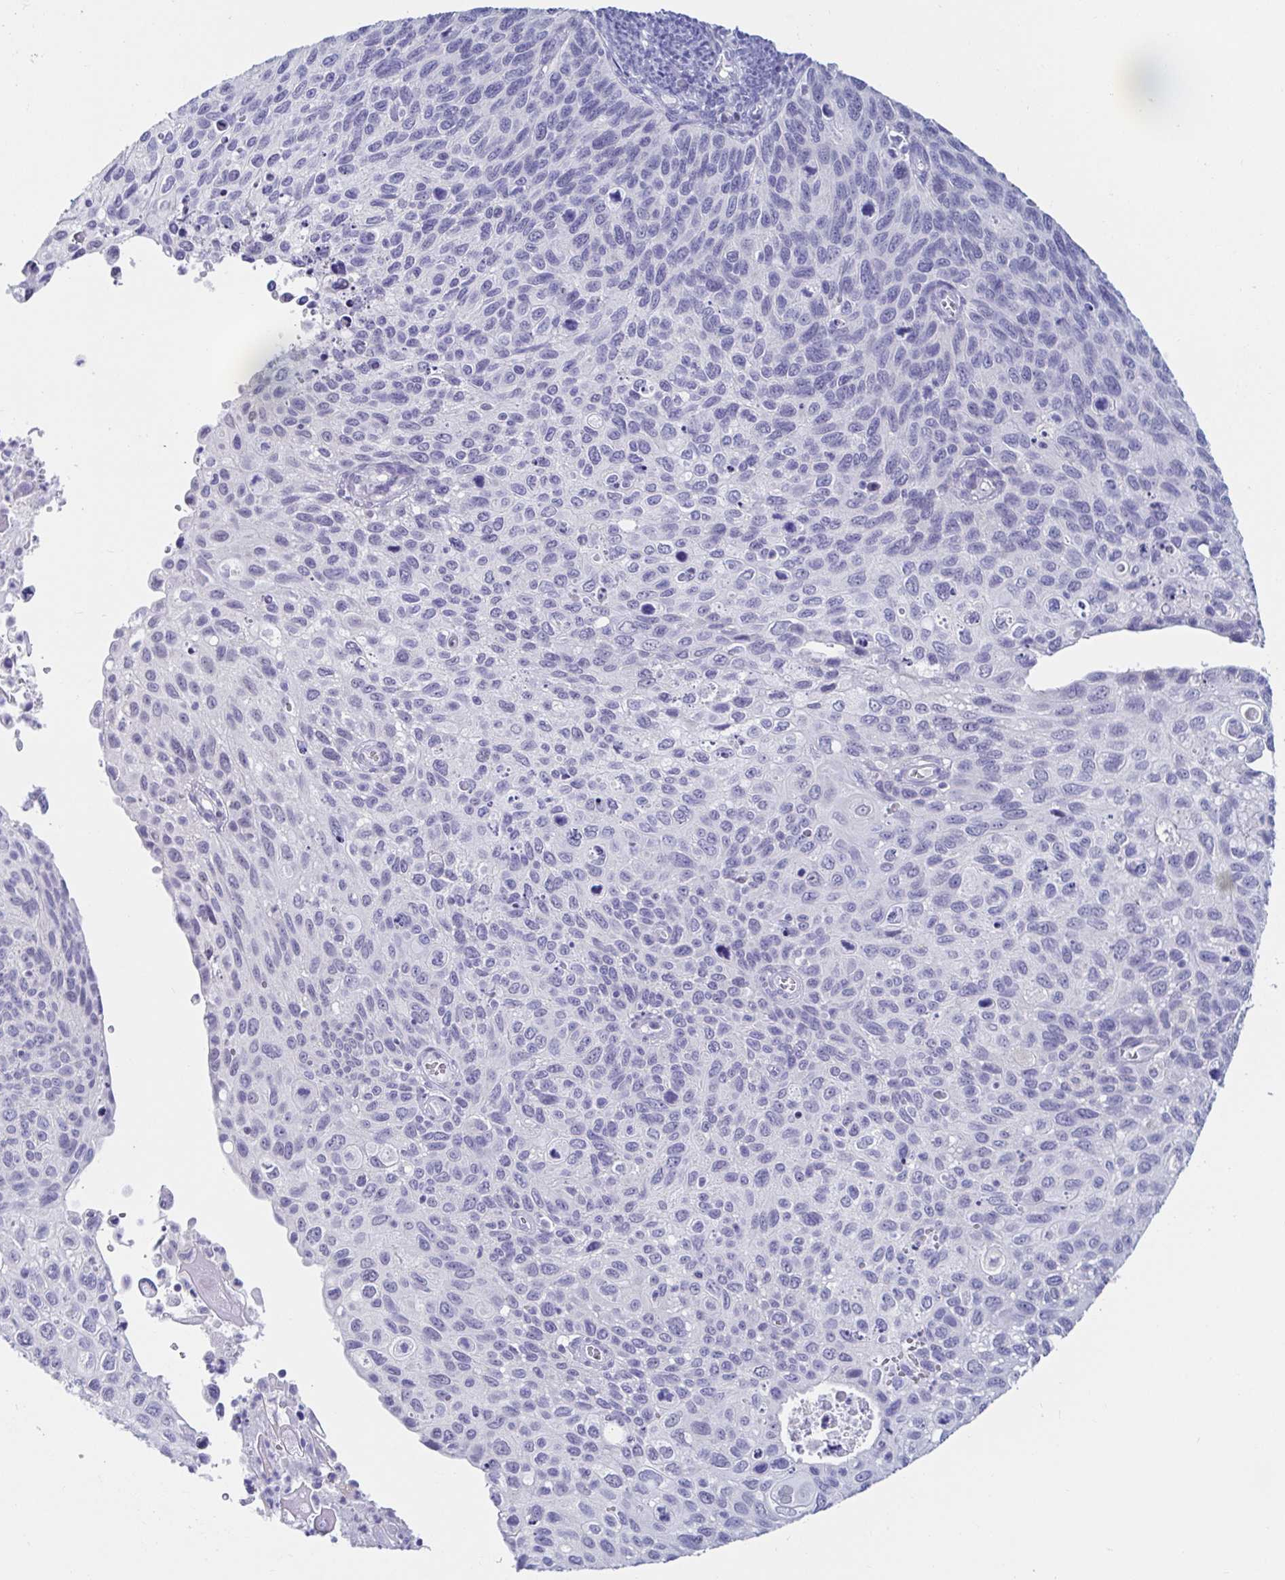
{"staining": {"intensity": "negative", "quantity": "none", "location": "none"}, "tissue": "cervical cancer", "cell_type": "Tumor cells", "image_type": "cancer", "snomed": [{"axis": "morphology", "description": "Squamous cell carcinoma, NOS"}, {"axis": "topography", "description": "Cervix"}], "caption": "DAB immunohistochemical staining of human cervical squamous cell carcinoma shows no significant positivity in tumor cells. The staining is performed using DAB (3,3'-diaminobenzidine) brown chromogen with nuclei counter-stained in using hematoxylin.", "gene": "OR10K1", "patient": {"sex": "female", "age": 70}}